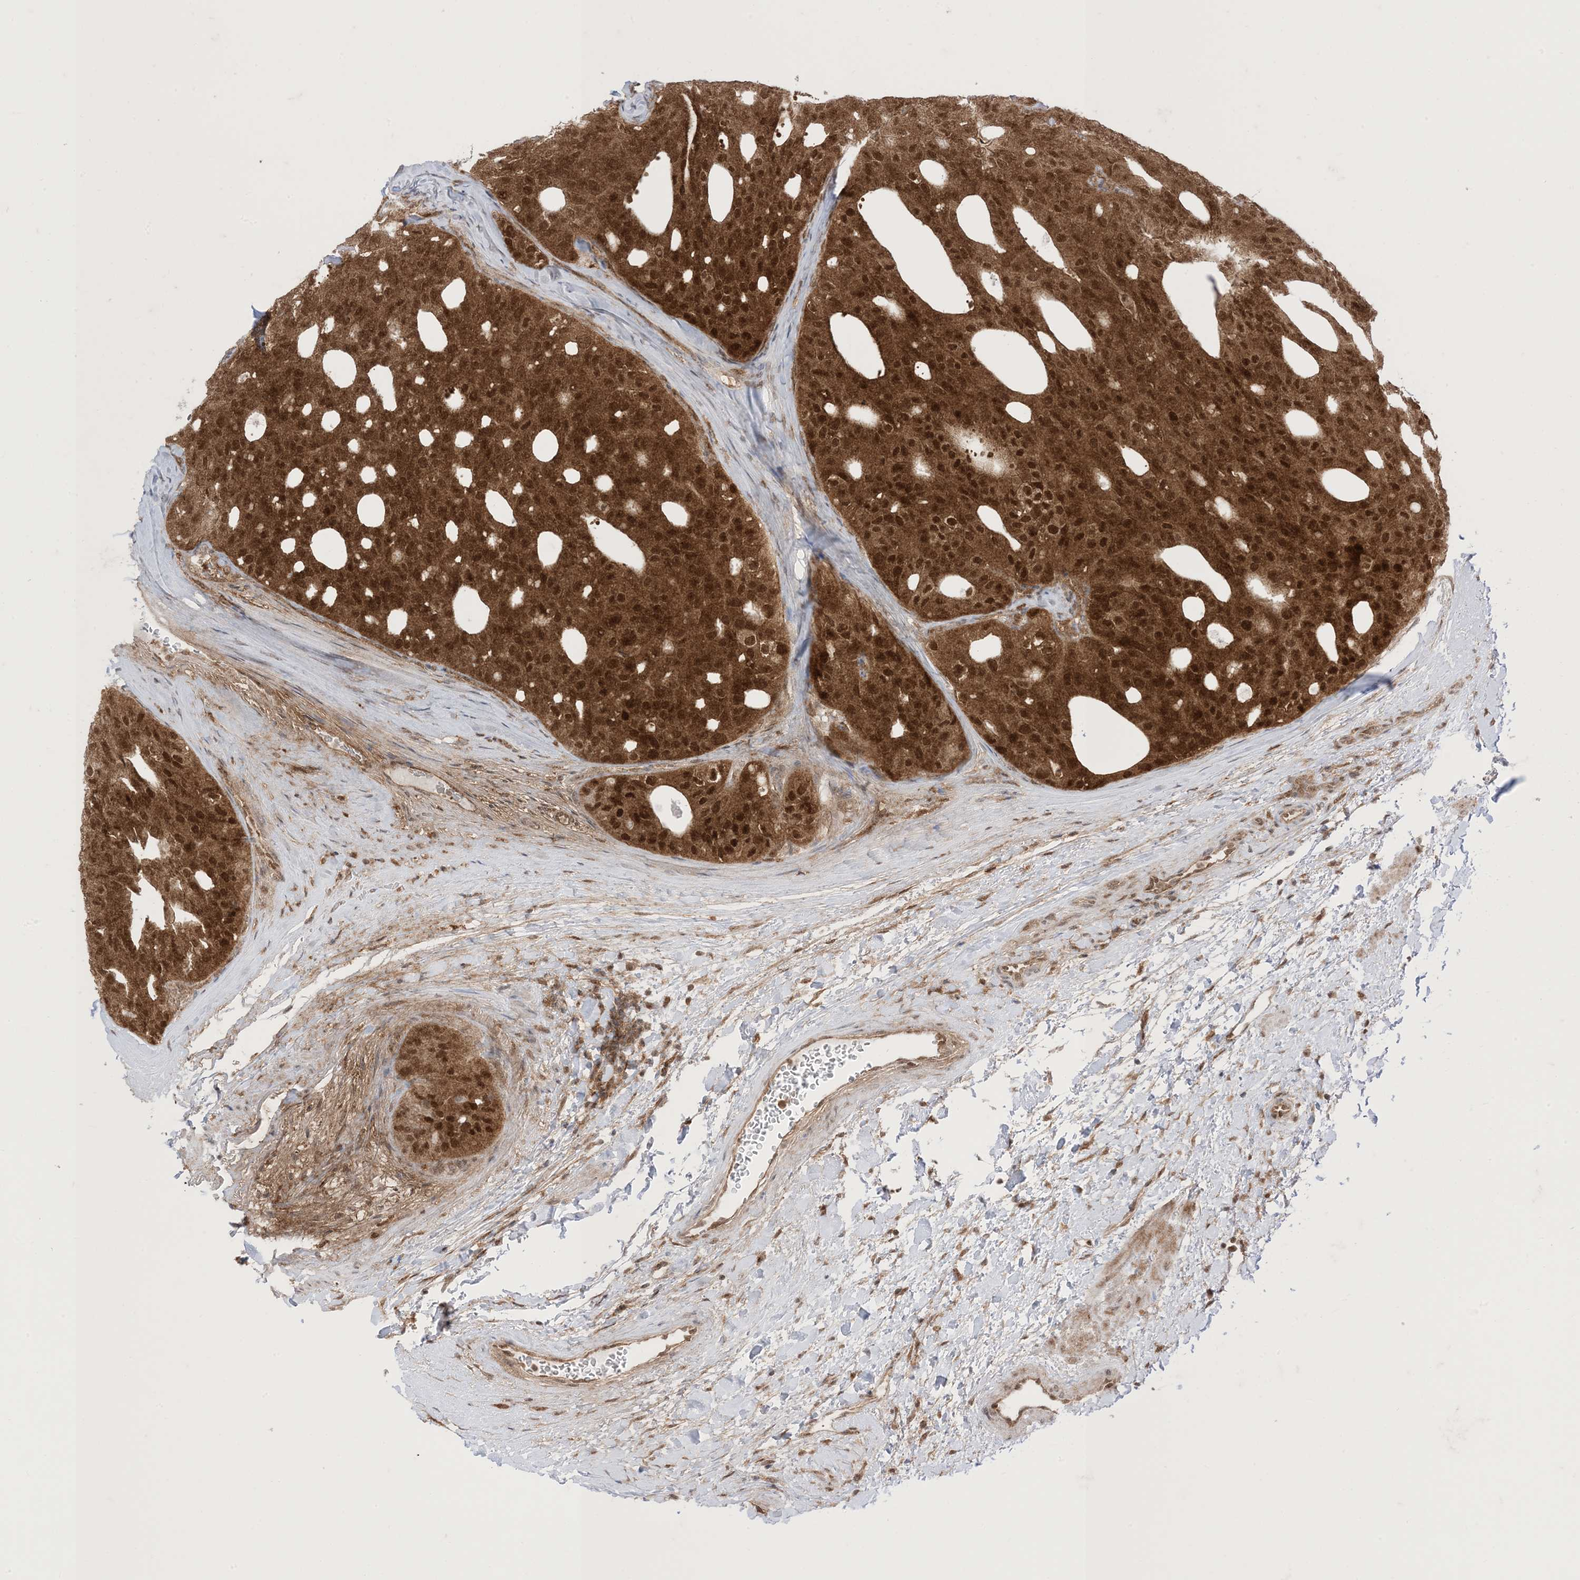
{"staining": {"intensity": "strong", "quantity": ">75%", "location": "cytoplasmic/membranous,nuclear"}, "tissue": "thyroid cancer", "cell_type": "Tumor cells", "image_type": "cancer", "snomed": [{"axis": "morphology", "description": "Follicular adenoma carcinoma, NOS"}, {"axis": "topography", "description": "Thyroid gland"}], "caption": "Protein expression analysis of thyroid cancer exhibits strong cytoplasmic/membranous and nuclear positivity in about >75% of tumor cells. The staining was performed using DAB to visualize the protein expression in brown, while the nuclei were stained in blue with hematoxylin (Magnification: 20x).", "gene": "PTPA", "patient": {"sex": "male", "age": 75}}